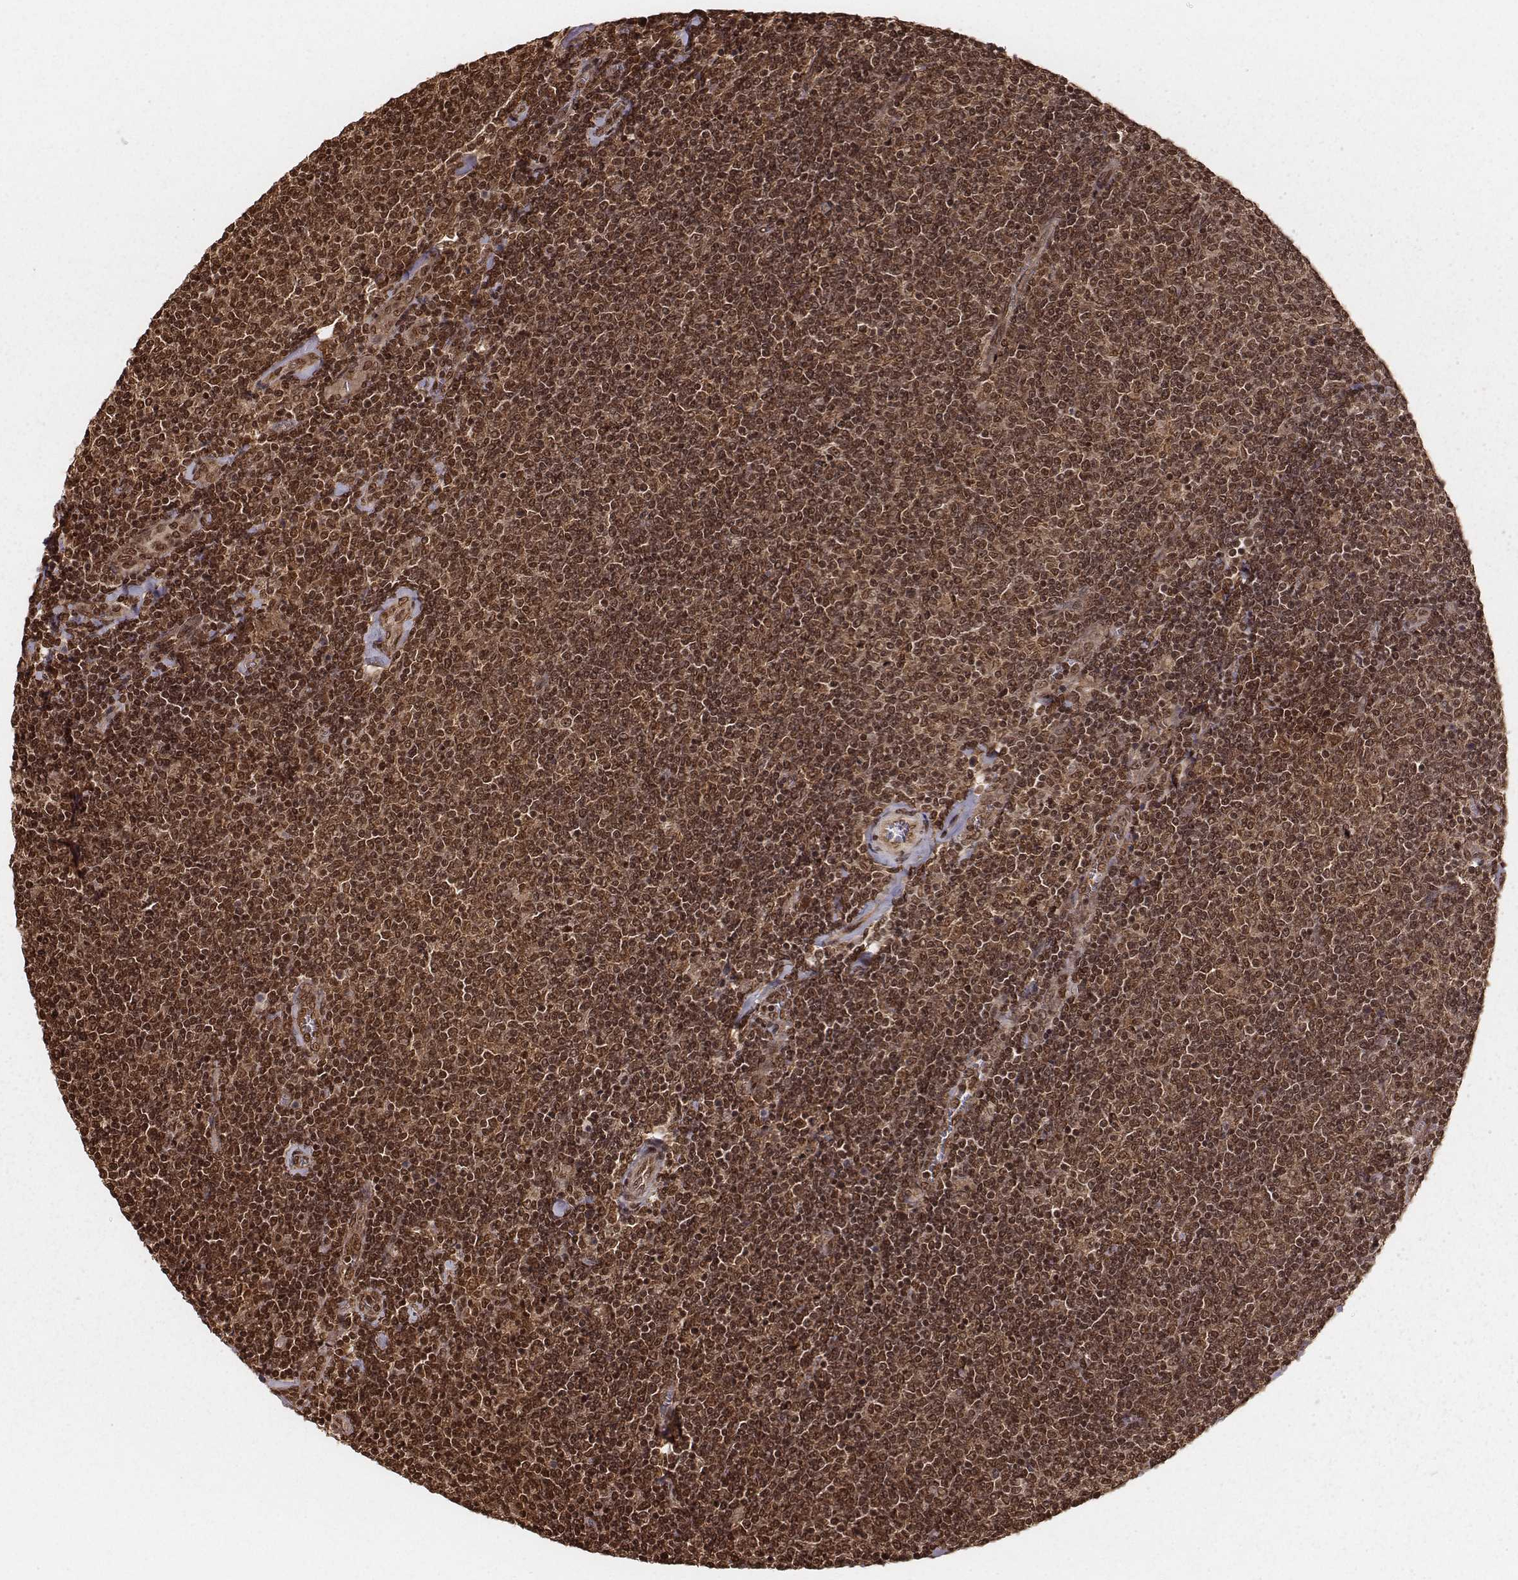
{"staining": {"intensity": "strong", "quantity": ">75%", "location": "cytoplasmic/membranous,nuclear"}, "tissue": "lymphoma", "cell_type": "Tumor cells", "image_type": "cancer", "snomed": [{"axis": "morphology", "description": "Malignant lymphoma, non-Hodgkin's type, Low grade"}, {"axis": "topography", "description": "Lymph node"}], "caption": "Brown immunohistochemical staining in human low-grade malignant lymphoma, non-Hodgkin's type demonstrates strong cytoplasmic/membranous and nuclear expression in about >75% of tumor cells.", "gene": "NFX1", "patient": {"sex": "male", "age": 52}}